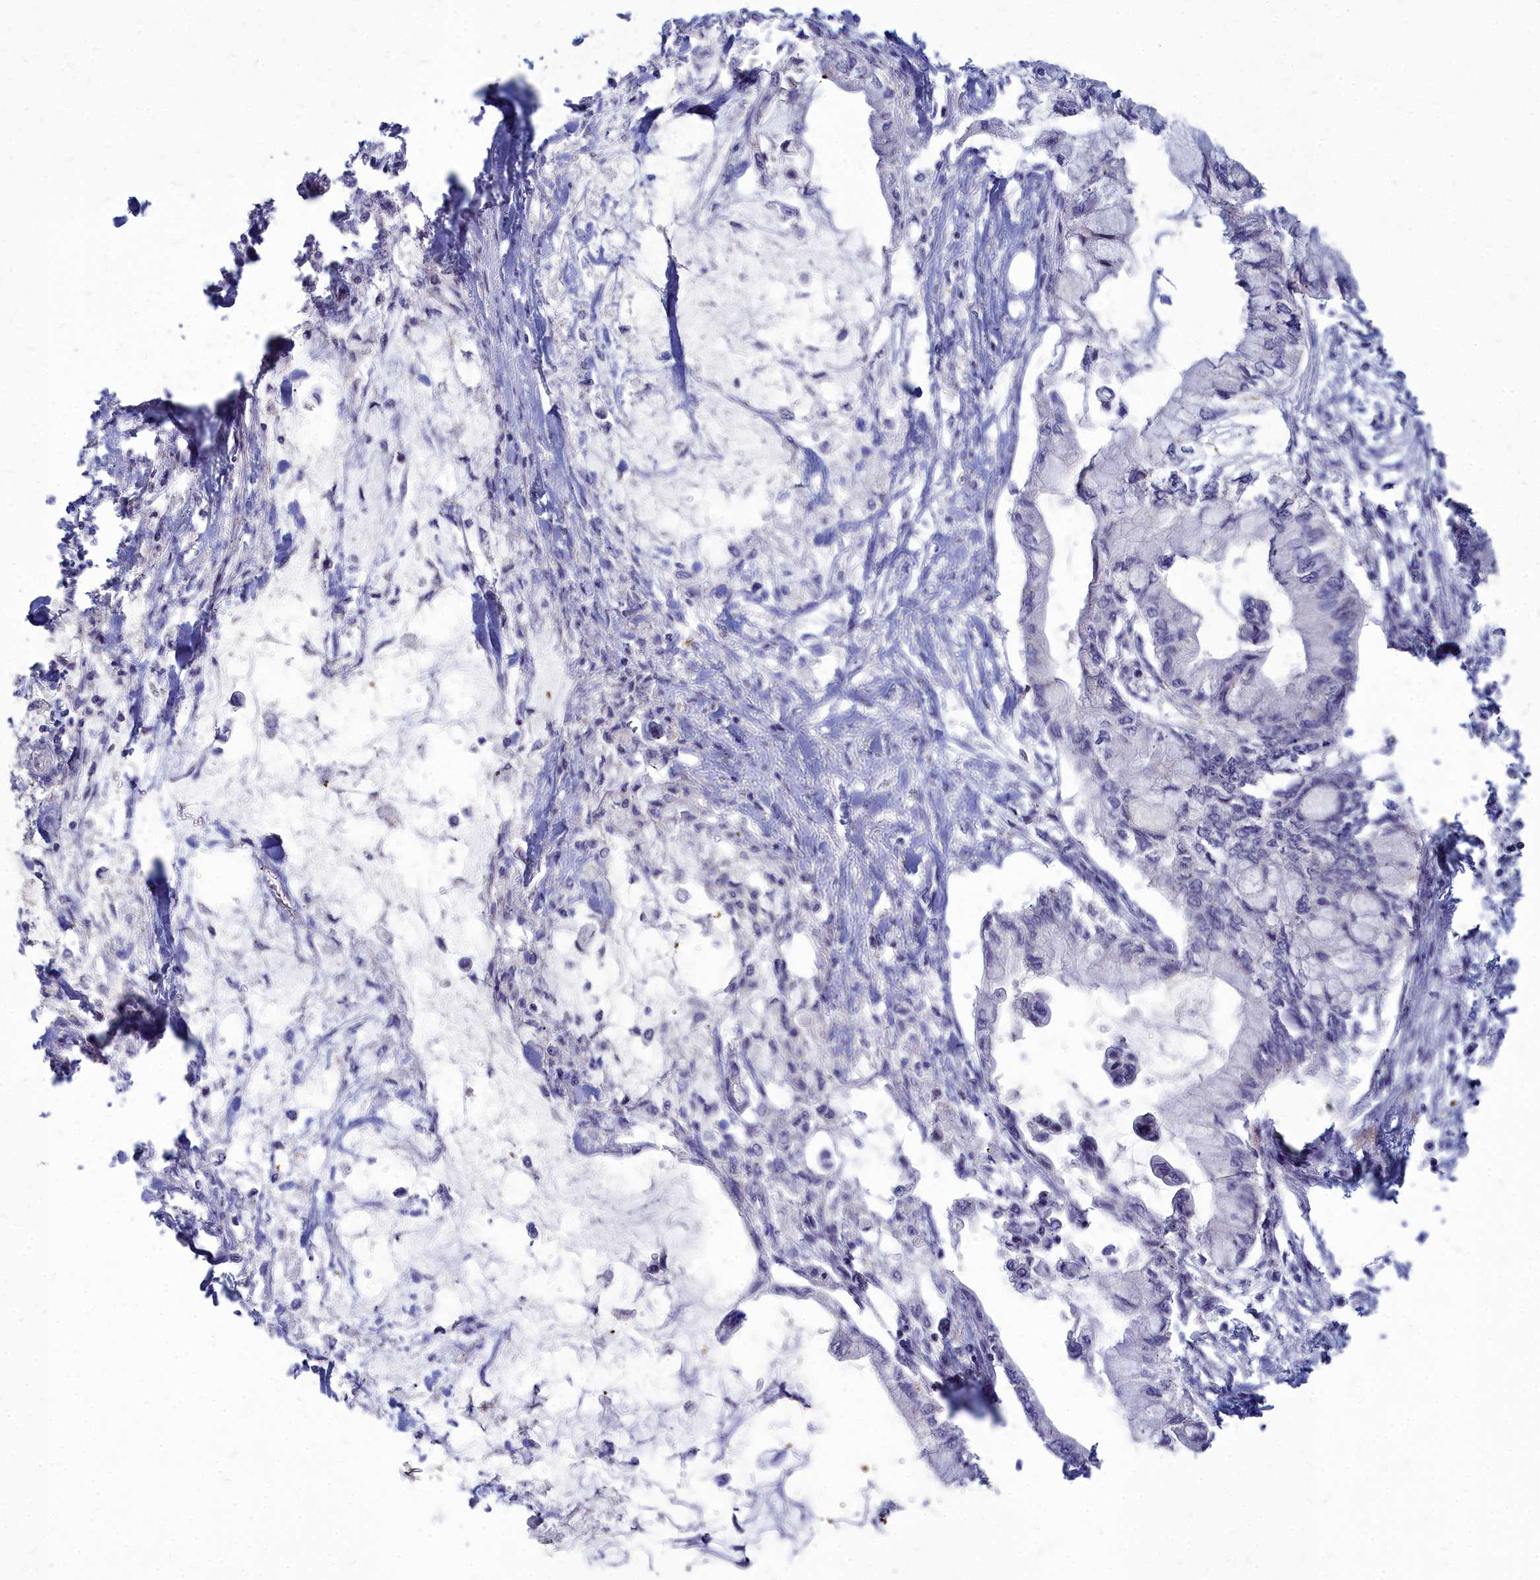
{"staining": {"intensity": "negative", "quantity": "none", "location": "none"}, "tissue": "pancreatic cancer", "cell_type": "Tumor cells", "image_type": "cancer", "snomed": [{"axis": "morphology", "description": "Adenocarcinoma, NOS"}, {"axis": "topography", "description": "Pancreas"}], "caption": "The photomicrograph reveals no staining of tumor cells in pancreatic cancer (adenocarcinoma).", "gene": "NOXA1", "patient": {"sex": "male", "age": 48}}